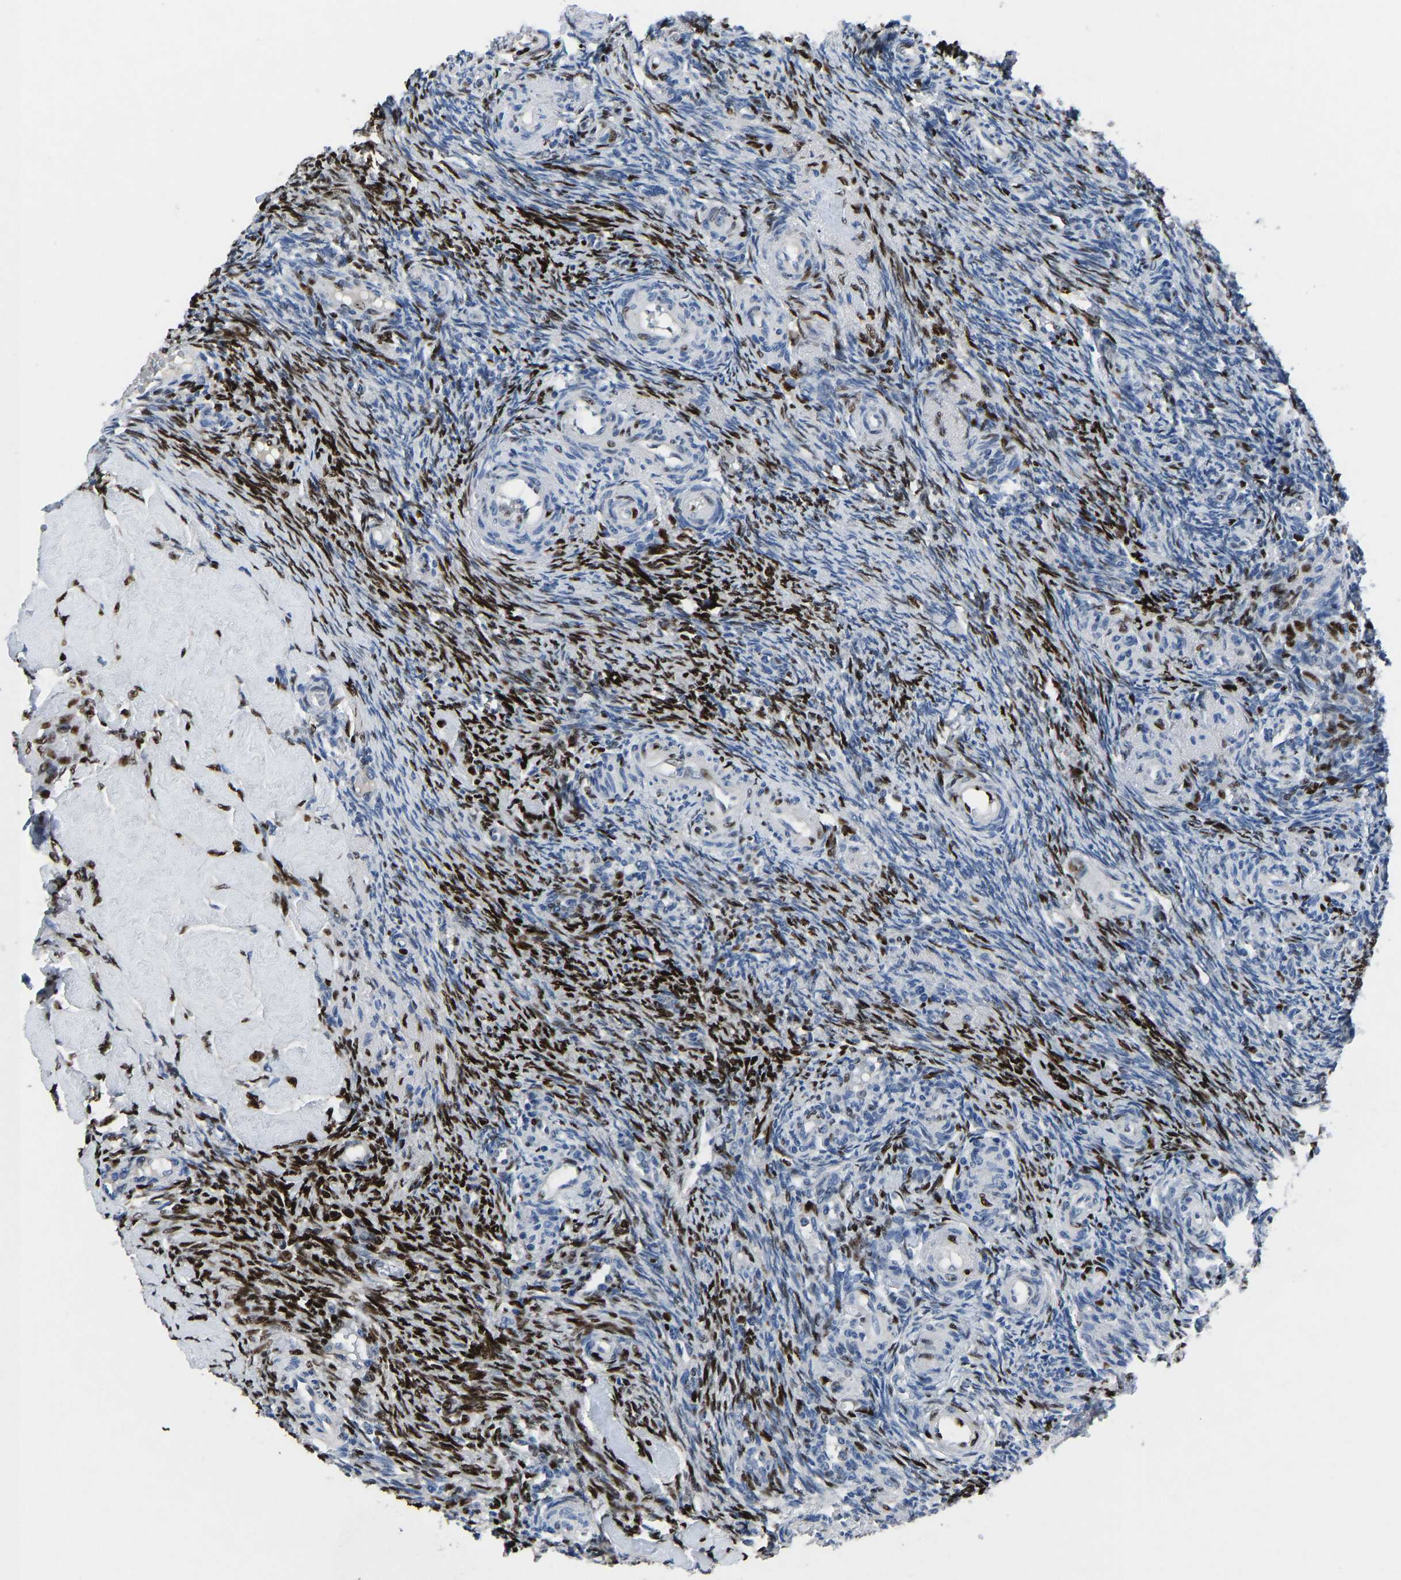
{"staining": {"intensity": "strong", "quantity": "25%-75%", "location": "nuclear"}, "tissue": "ovary", "cell_type": "Ovarian stroma cells", "image_type": "normal", "snomed": [{"axis": "morphology", "description": "Normal tissue, NOS"}, {"axis": "topography", "description": "Ovary"}], "caption": "There is high levels of strong nuclear expression in ovarian stroma cells of unremarkable ovary, as demonstrated by immunohistochemical staining (brown color).", "gene": "EGR1", "patient": {"sex": "female", "age": 41}}